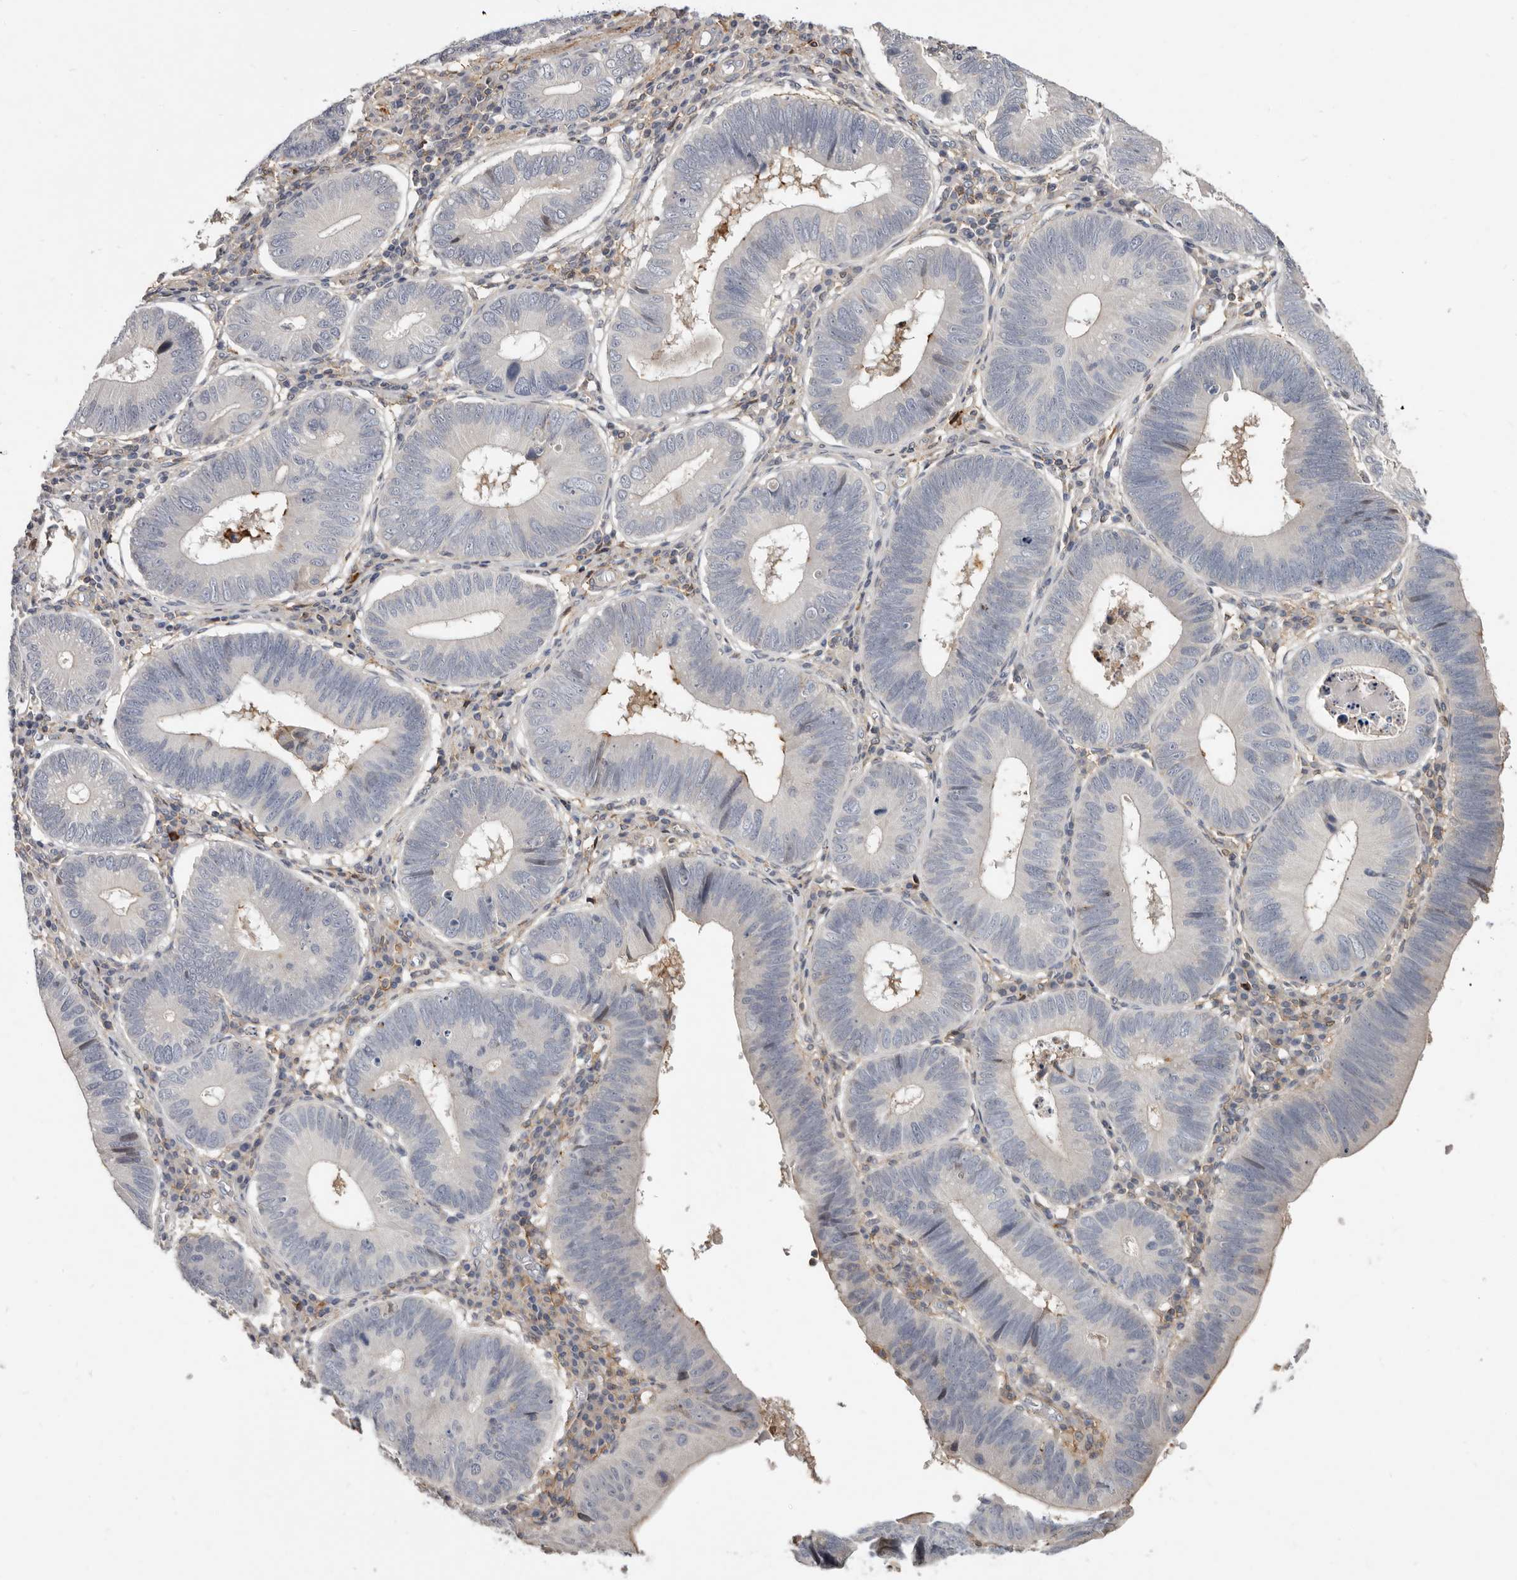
{"staining": {"intensity": "negative", "quantity": "none", "location": "none"}, "tissue": "stomach cancer", "cell_type": "Tumor cells", "image_type": "cancer", "snomed": [{"axis": "morphology", "description": "Adenocarcinoma, NOS"}, {"axis": "topography", "description": "Stomach"}], "caption": "DAB (3,3'-diaminobenzidine) immunohistochemical staining of stomach adenocarcinoma reveals no significant positivity in tumor cells. (Brightfield microscopy of DAB (3,3'-diaminobenzidine) IHC at high magnification).", "gene": "KIF26B", "patient": {"sex": "male", "age": 59}}